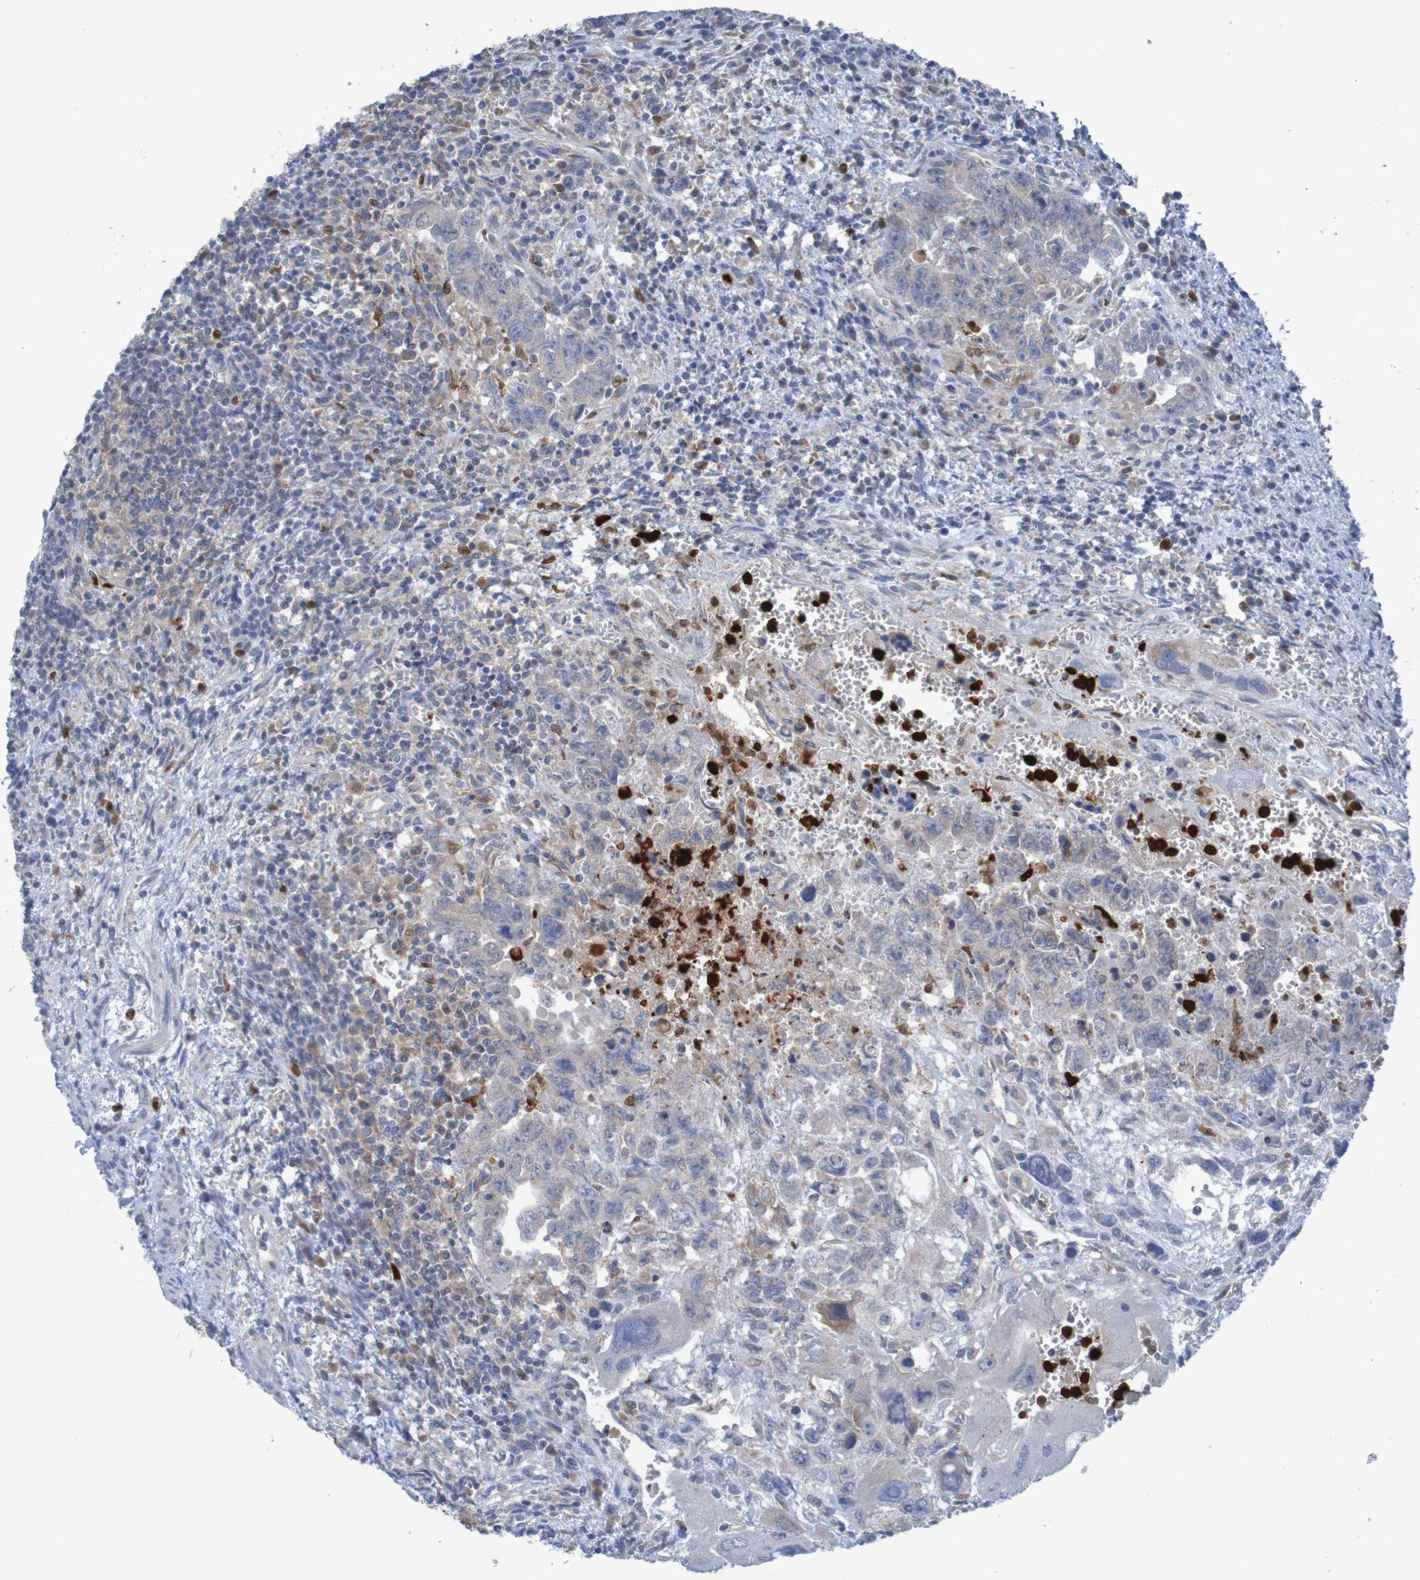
{"staining": {"intensity": "negative", "quantity": "none", "location": "none"}, "tissue": "testis cancer", "cell_type": "Tumor cells", "image_type": "cancer", "snomed": [{"axis": "morphology", "description": "Carcinoma, Embryonal, NOS"}, {"axis": "topography", "description": "Testis"}], "caption": "Photomicrograph shows no protein positivity in tumor cells of testis embryonal carcinoma tissue.", "gene": "PARP4", "patient": {"sex": "male", "age": 28}}